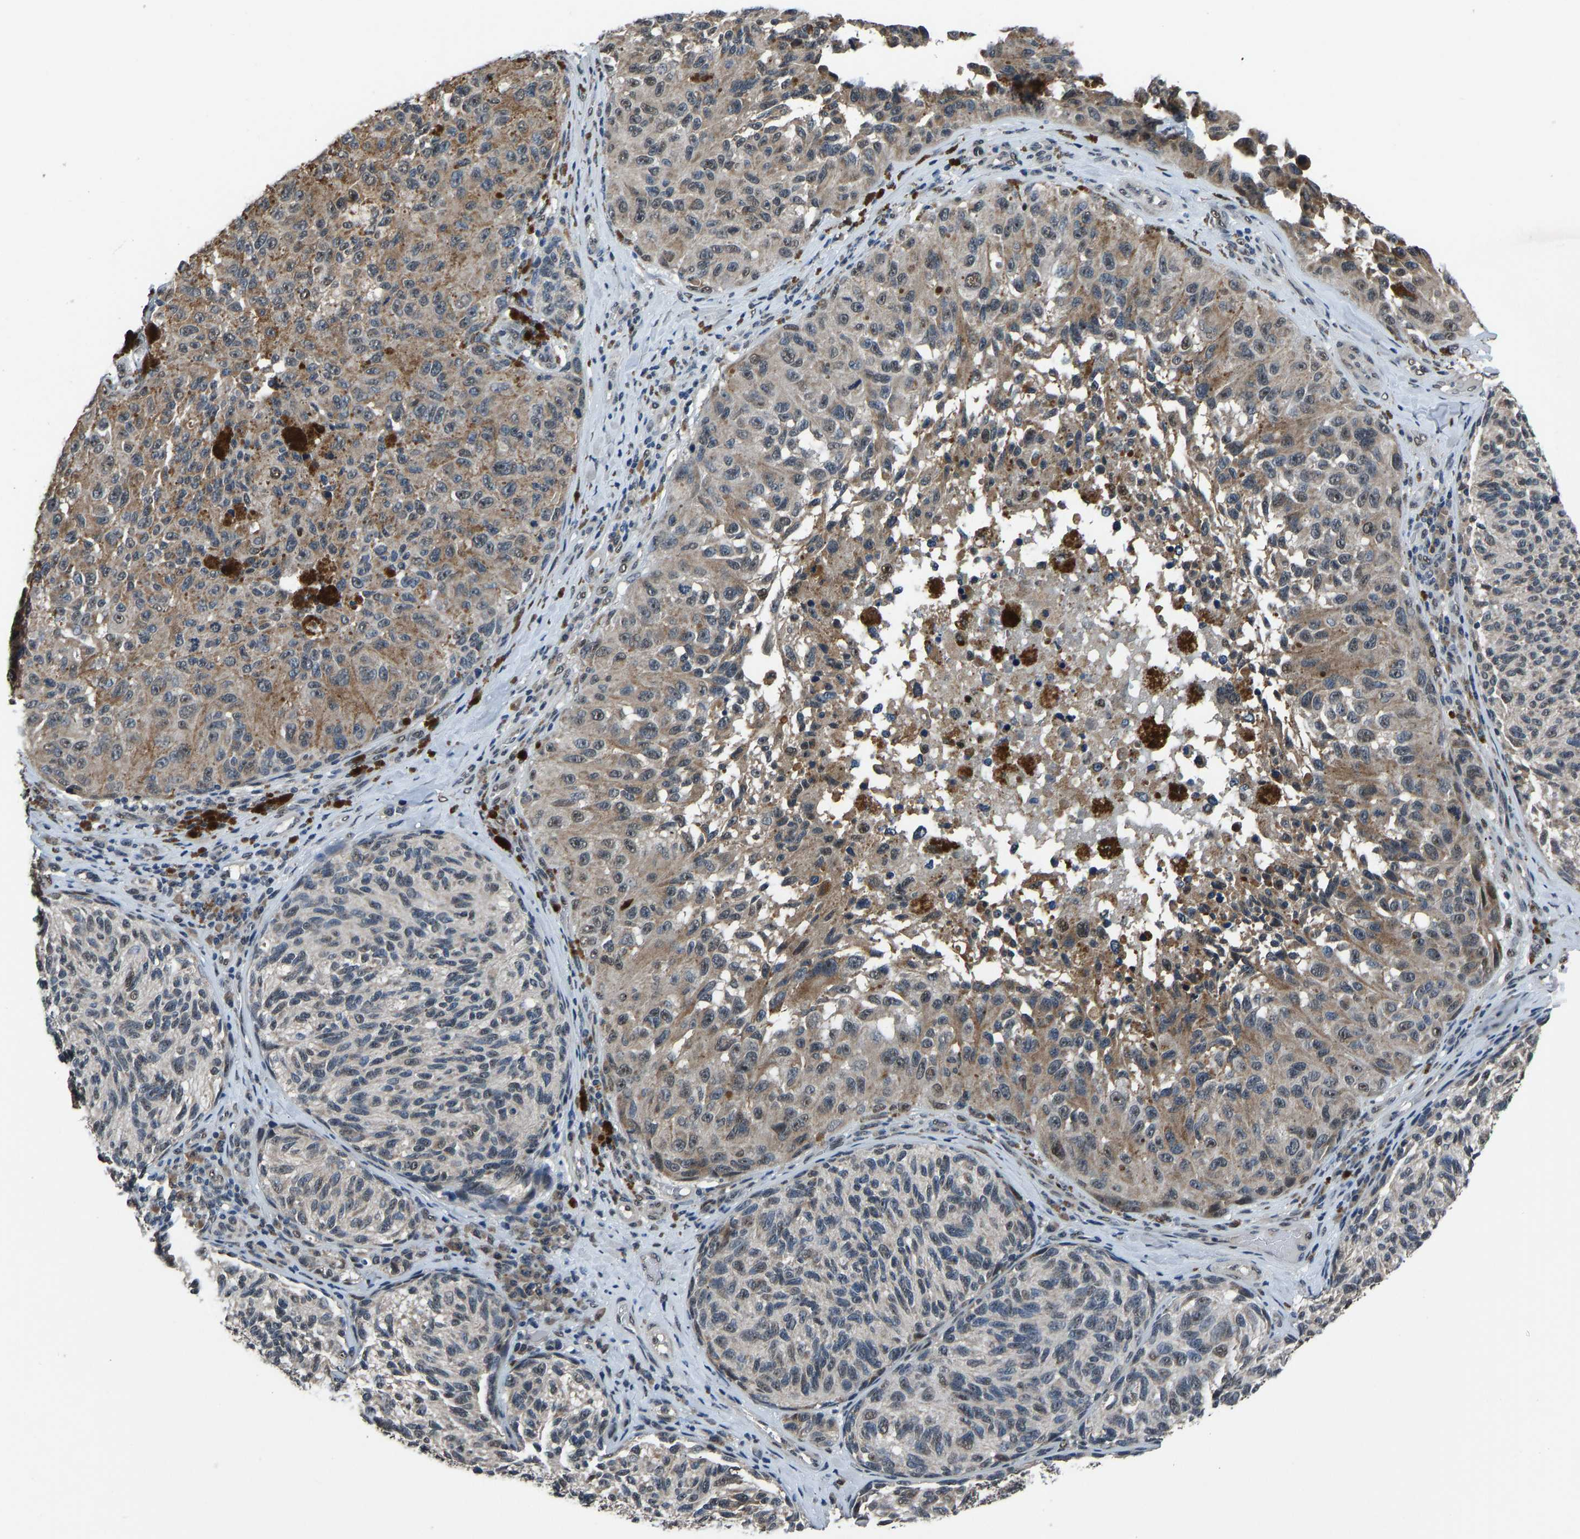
{"staining": {"intensity": "moderate", "quantity": "25%-75%", "location": "cytoplasmic/membranous"}, "tissue": "melanoma", "cell_type": "Tumor cells", "image_type": "cancer", "snomed": [{"axis": "morphology", "description": "Malignant melanoma, NOS"}, {"axis": "topography", "description": "Skin"}], "caption": "Tumor cells exhibit medium levels of moderate cytoplasmic/membranous positivity in about 25%-75% of cells in malignant melanoma. (DAB (3,3'-diaminobenzidine) IHC, brown staining for protein, blue staining for nuclei).", "gene": "FOS", "patient": {"sex": "female", "age": 73}}